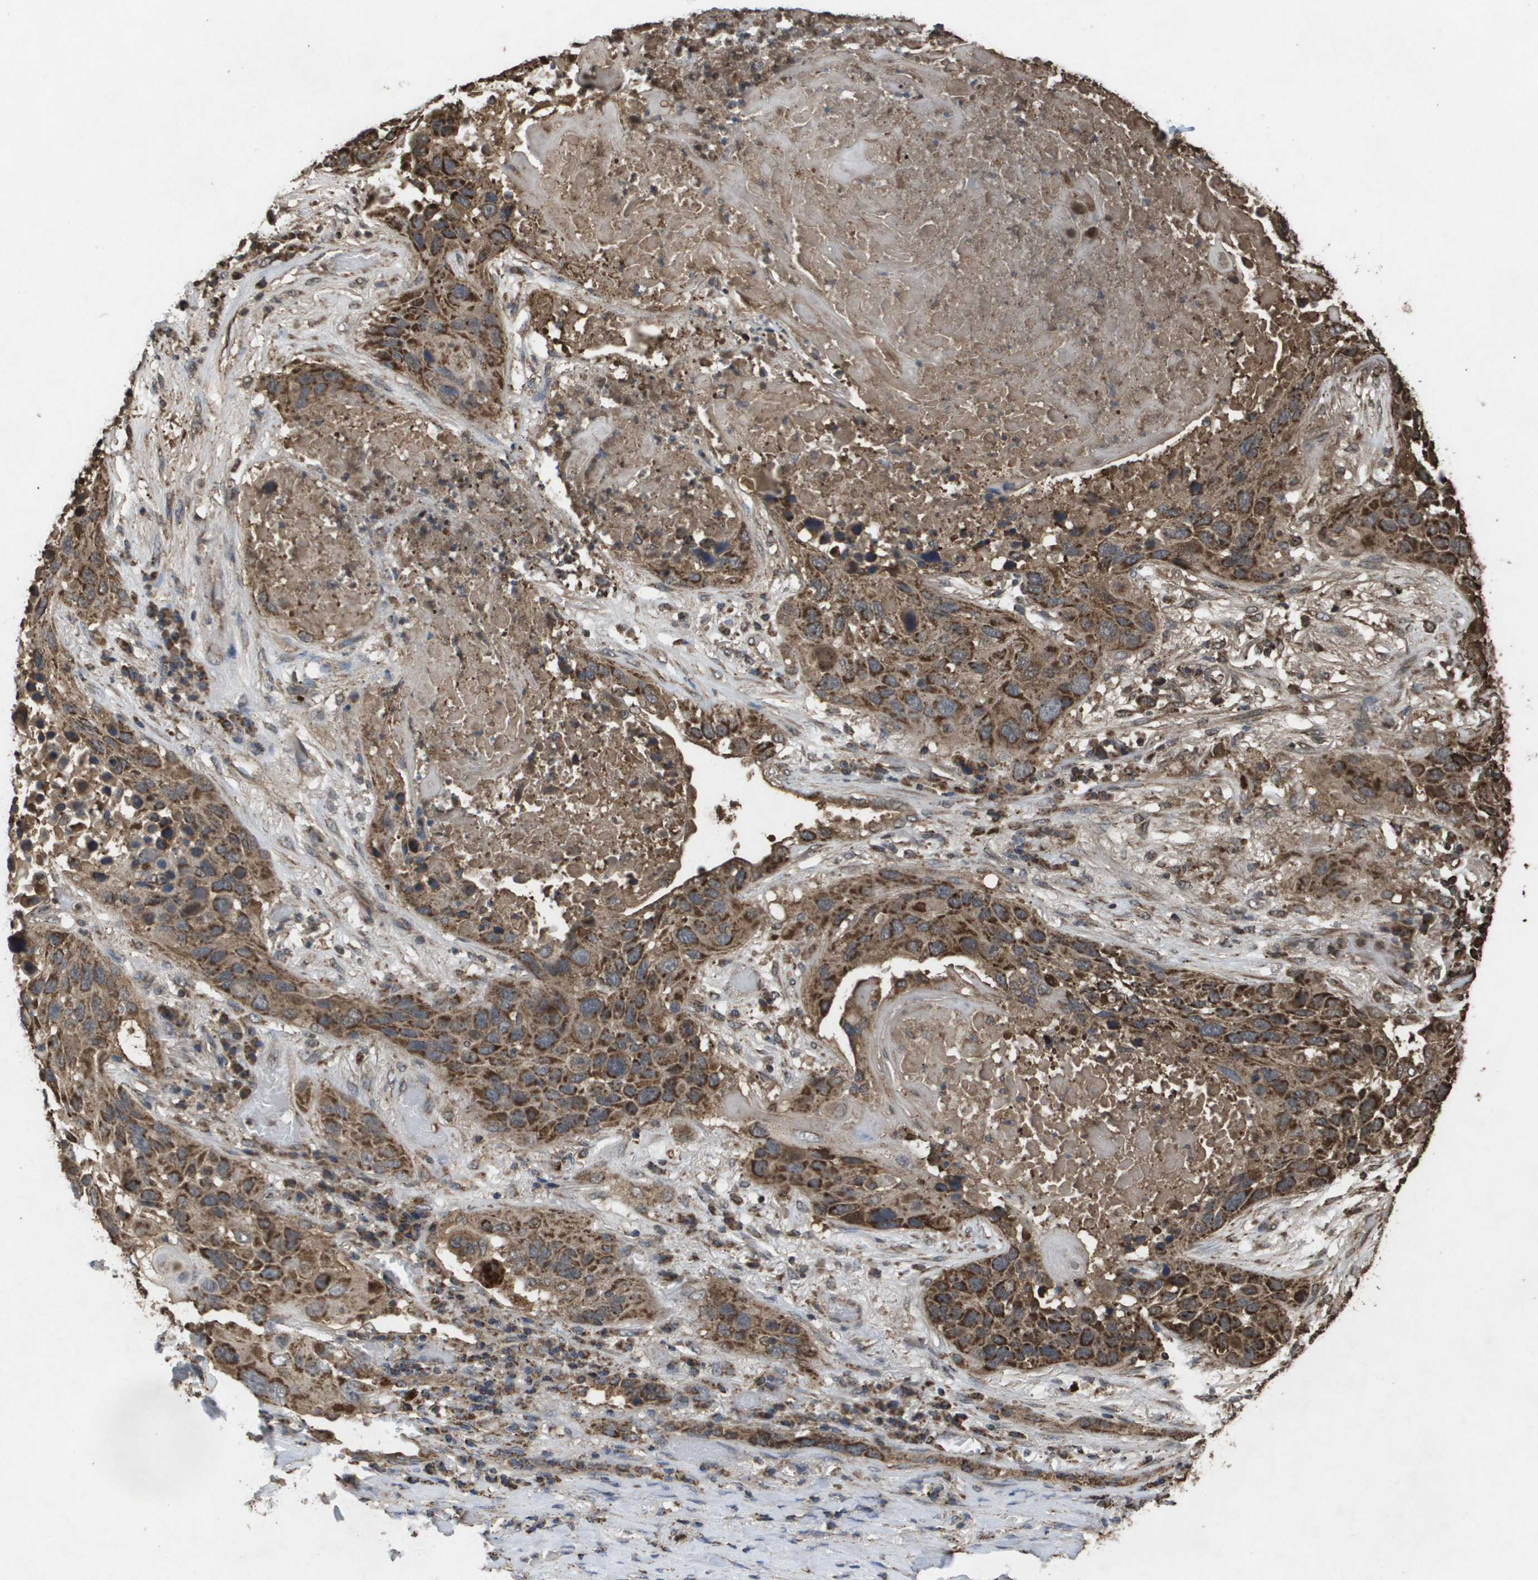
{"staining": {"intensity": "strong", "quantity": ">75%", "location": "cytoplasmic/membranous"}, "tissue": "lung cancer", "cell_type": "Tumor cells", "image_type": "cancer", "snomed": [{"axis": "morphology", "description": "Squamous cell carcinoma, NOS"}, {"axis": "topography", "description": "Lung"}], "caption": "An immunohistochemistry (IHC) photomicrograph of neoplastic tissue is shown. Protein staining in brown shows strong cytoplasmic/membranous positivity in lung cancer within tumor cells.", "gene": "HSPE1", "patient": {"sex": "male", "age": 57}}